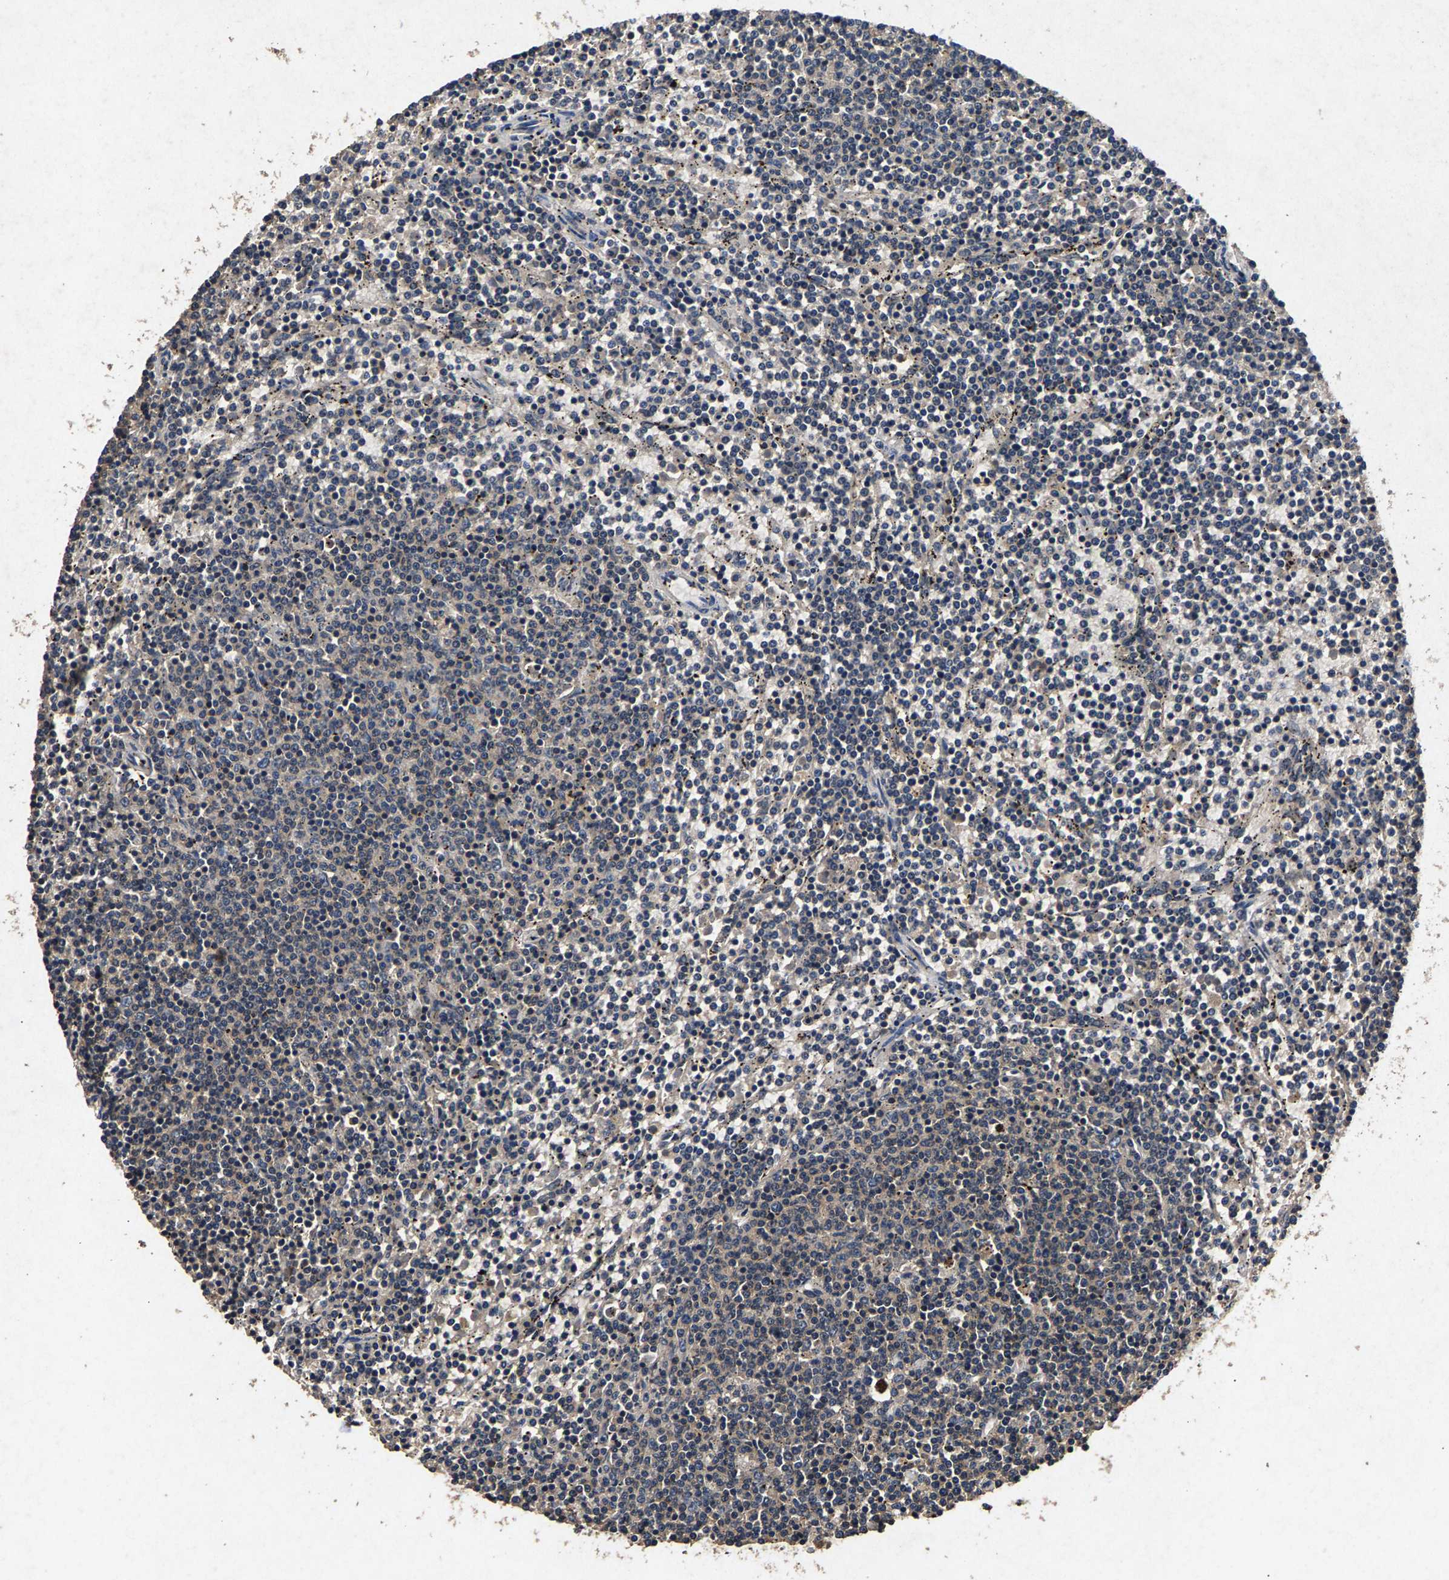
{"staining": {"intensity": "negative", "quantity": "none", "location": "none"}, "tissue": "lymphoma", "cell_type": "Tumor cells", "image_type": "cancer", "snomed": [{"axis": "morphology", "description": "Malignant lymphoma, non-Hodgkin's type, Low grade"}, {"axis": "topography", "description": "Spleen"}], "caption": "This is an IHC image of lymphoma. There is no expression in tumor cells.", "gene": "PPP1CC", "patient": {"sex": "female", "age": 50}}